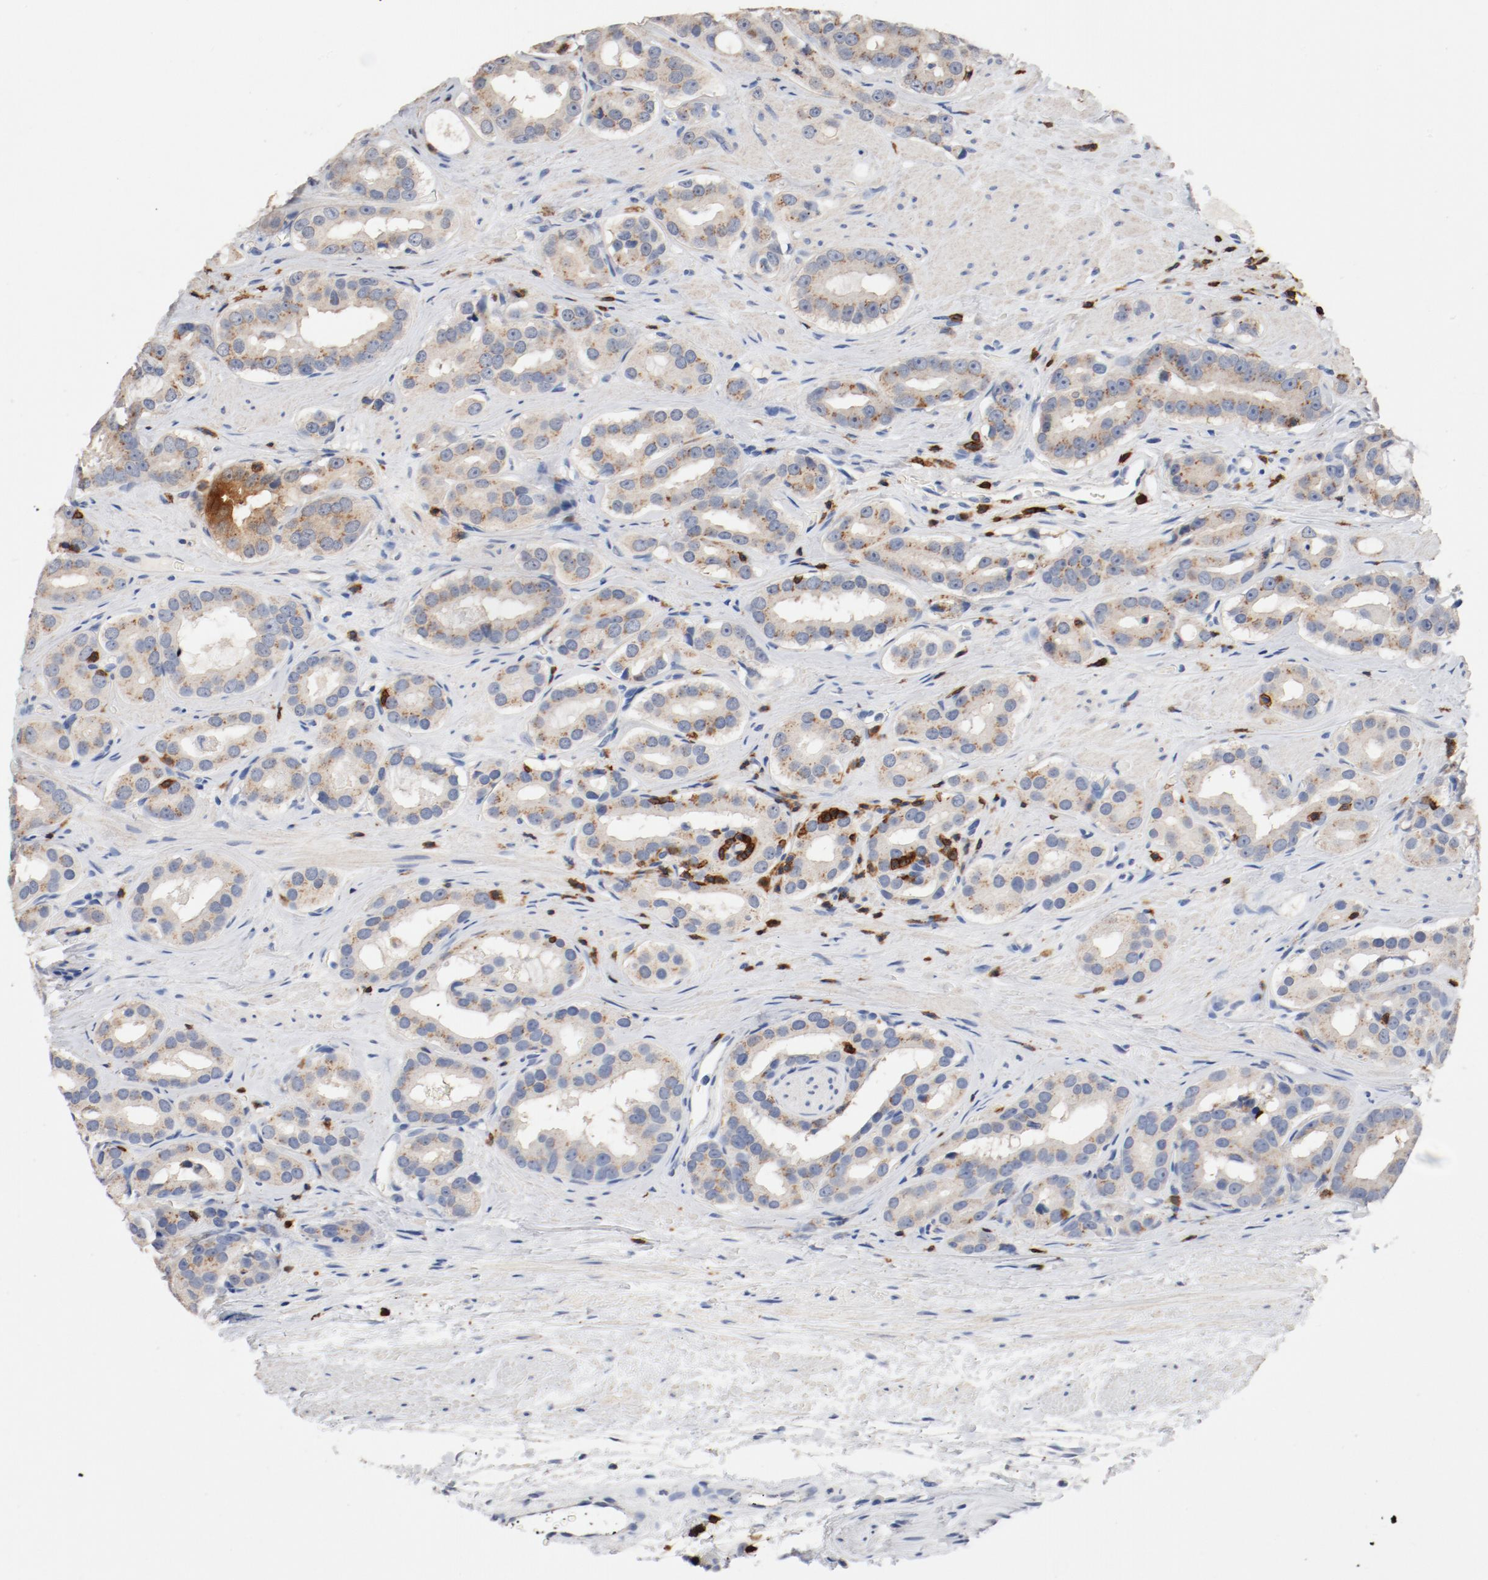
{"staining": {"intensity": "weak", "quantity": ">75%", "location": "cytoplasmic/membranous"}, "tissue": "prostate cancer", "cell_type": "Tumor cells", "image_type": "cancer", "snomed": [{"axis": "morphology", "description": "Adenocarcinoma, Low grade"}, {"axis": "topography", "description": "Prostate"}], "caption": "Prostate cancer (low-grade adenocarcinoma) tissue displays weak cytoplasmic/membranous expression in about >75% of tumor cells, visualized by immunohistochemistry. (Stains: DAB in brown, nuclei in blue, Microscopy: brightfield microscopy at high magnification).", "gene": "CD247", "patient": {"sex": "male", "age": 59}}